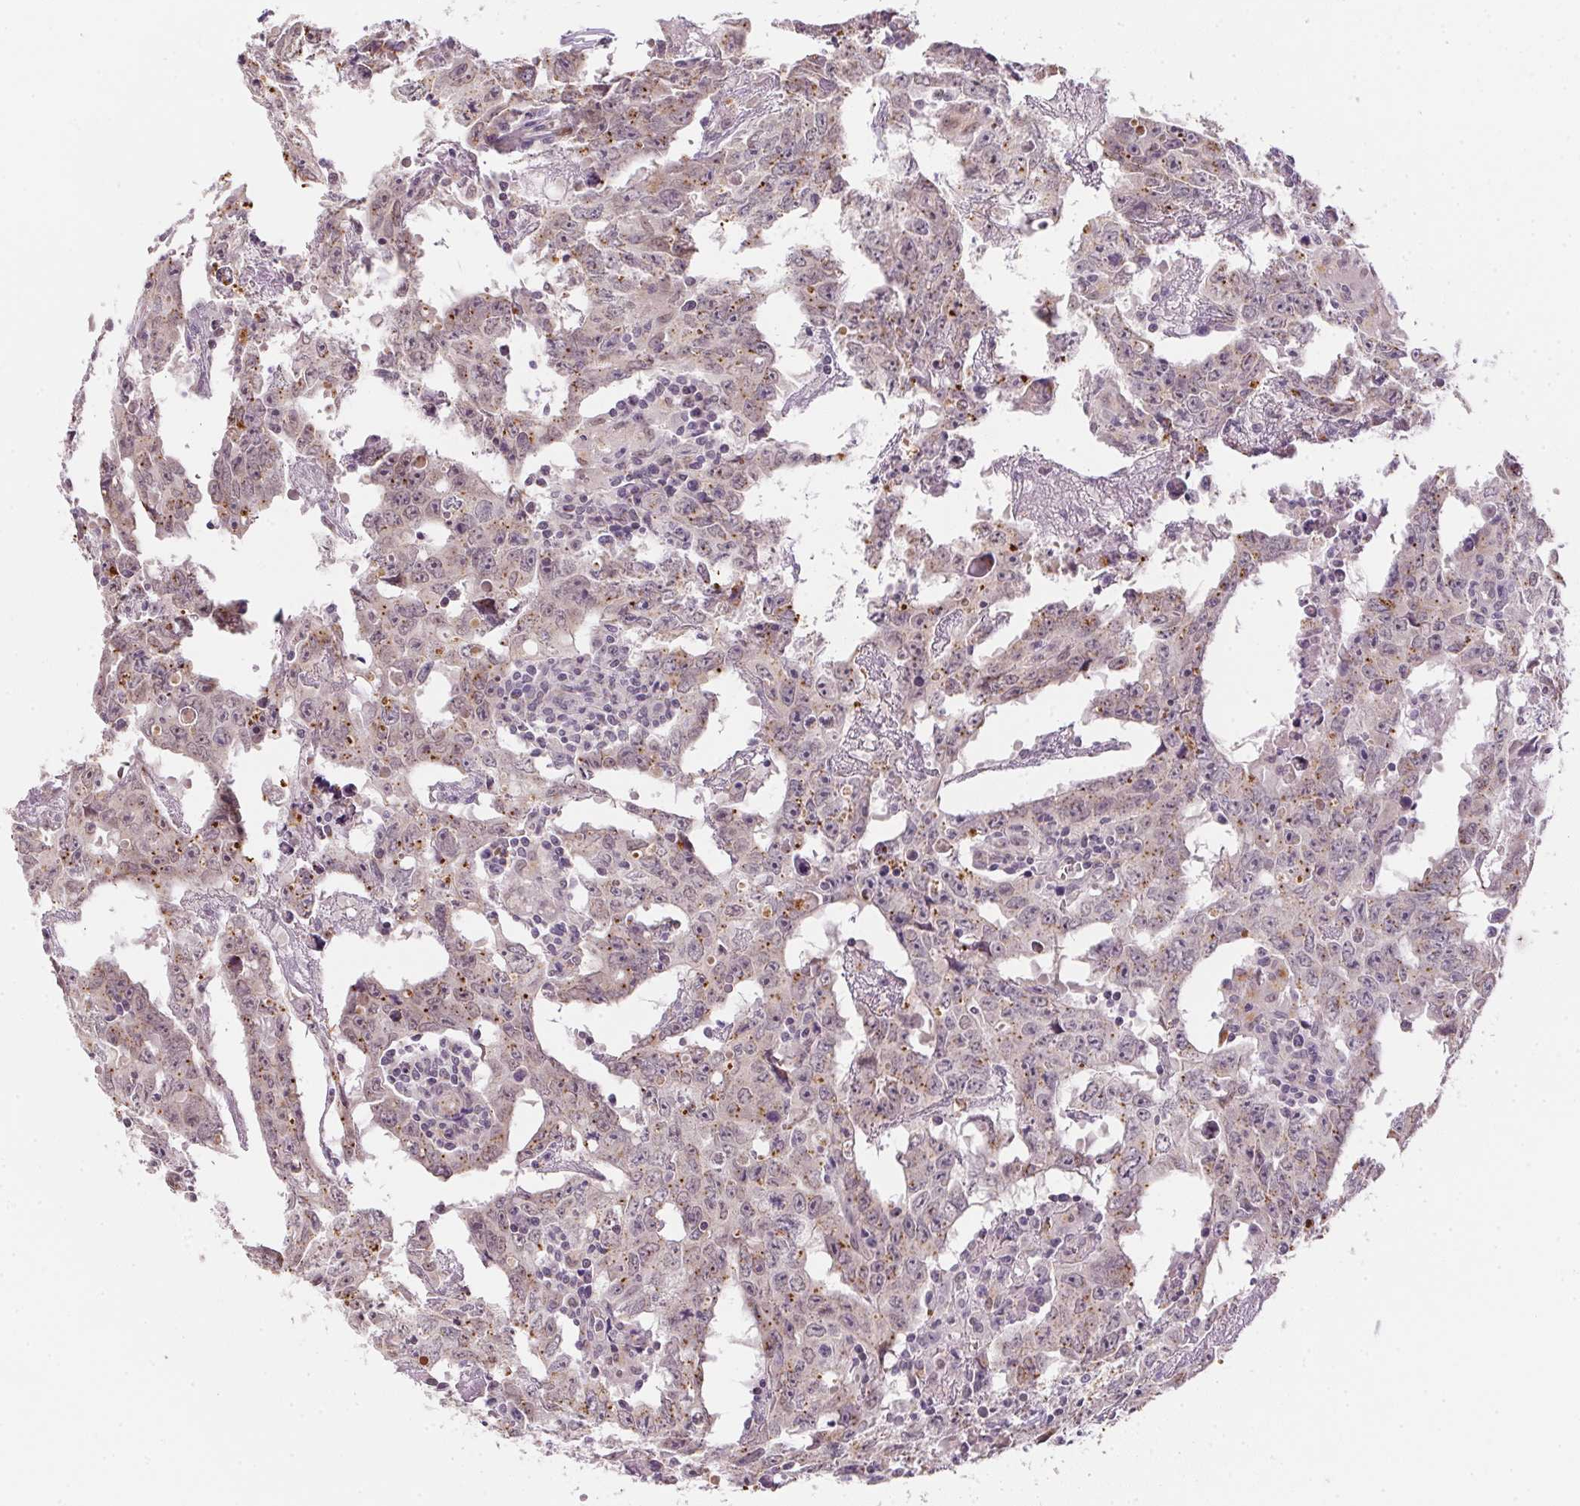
{"staining": {"intensity": "moderate", "quantity": "25%-75%", "location": "cytoplasmic/membranous"}, "tissue": "testis cancer", "cell_type": "Tumor cells", "image_type": "cancer", "snomed": [{"axis": "morphology", "description": "Carcinoma, Embryonal, NOS"}, {"axis": "topography", "description": "Testis"}], "caption": "Immunohistochemistry (IHC) micrograph of neoplastic tissue: testis cancer stained using IHC shows medium levels of moderate protein expression localized specifically in the cytoplasmic/membranous of tumor cells, appearing as a cytoplasmic/membranous brown color.", "gene": "METTL13", "patient": {"sex": "male", "age": 22}}